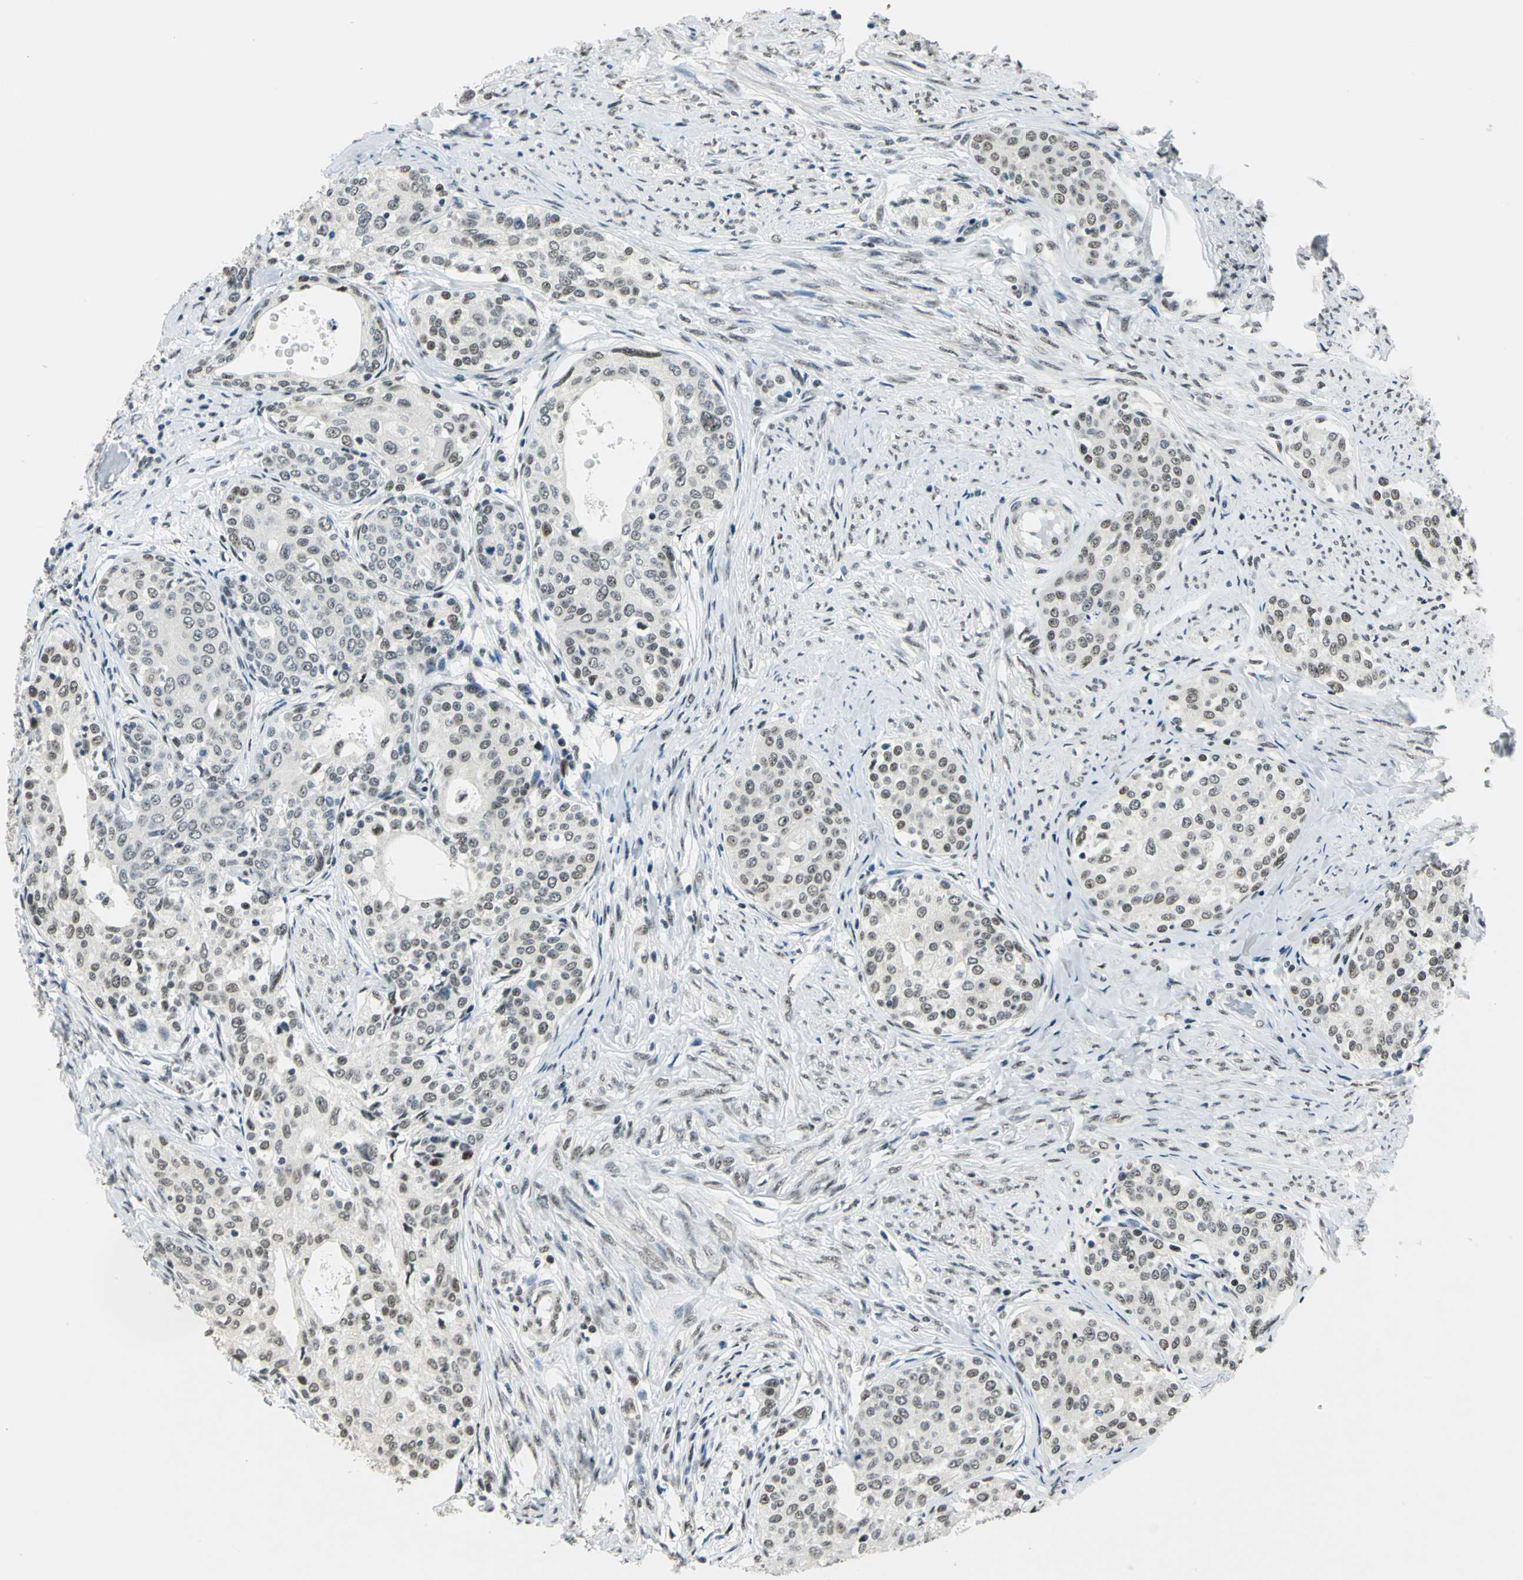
{"staining": {"intensity": "moderate", "quantity": ">75%", "location": "nuclear"}, "tissue": "cervical cancer", "cell_type": "Tumor cells", "image_type": "cancer", "snomed": [{"axis": "morphology", "description": "Squamous cell carcinoma, NOS"}, {"axis": "morphology", "description": "Adenocarcinoma, NOS"}, {"axis": "topography", "description": "Cervix"}], "caption": "Immunohistochemistry of cervical cancer displays medium levels of moderate nuclear positivity in approximately >75% of tumor cells.", "gene": "KAT6B", "patient": {"sex": "female", "age": 52}}